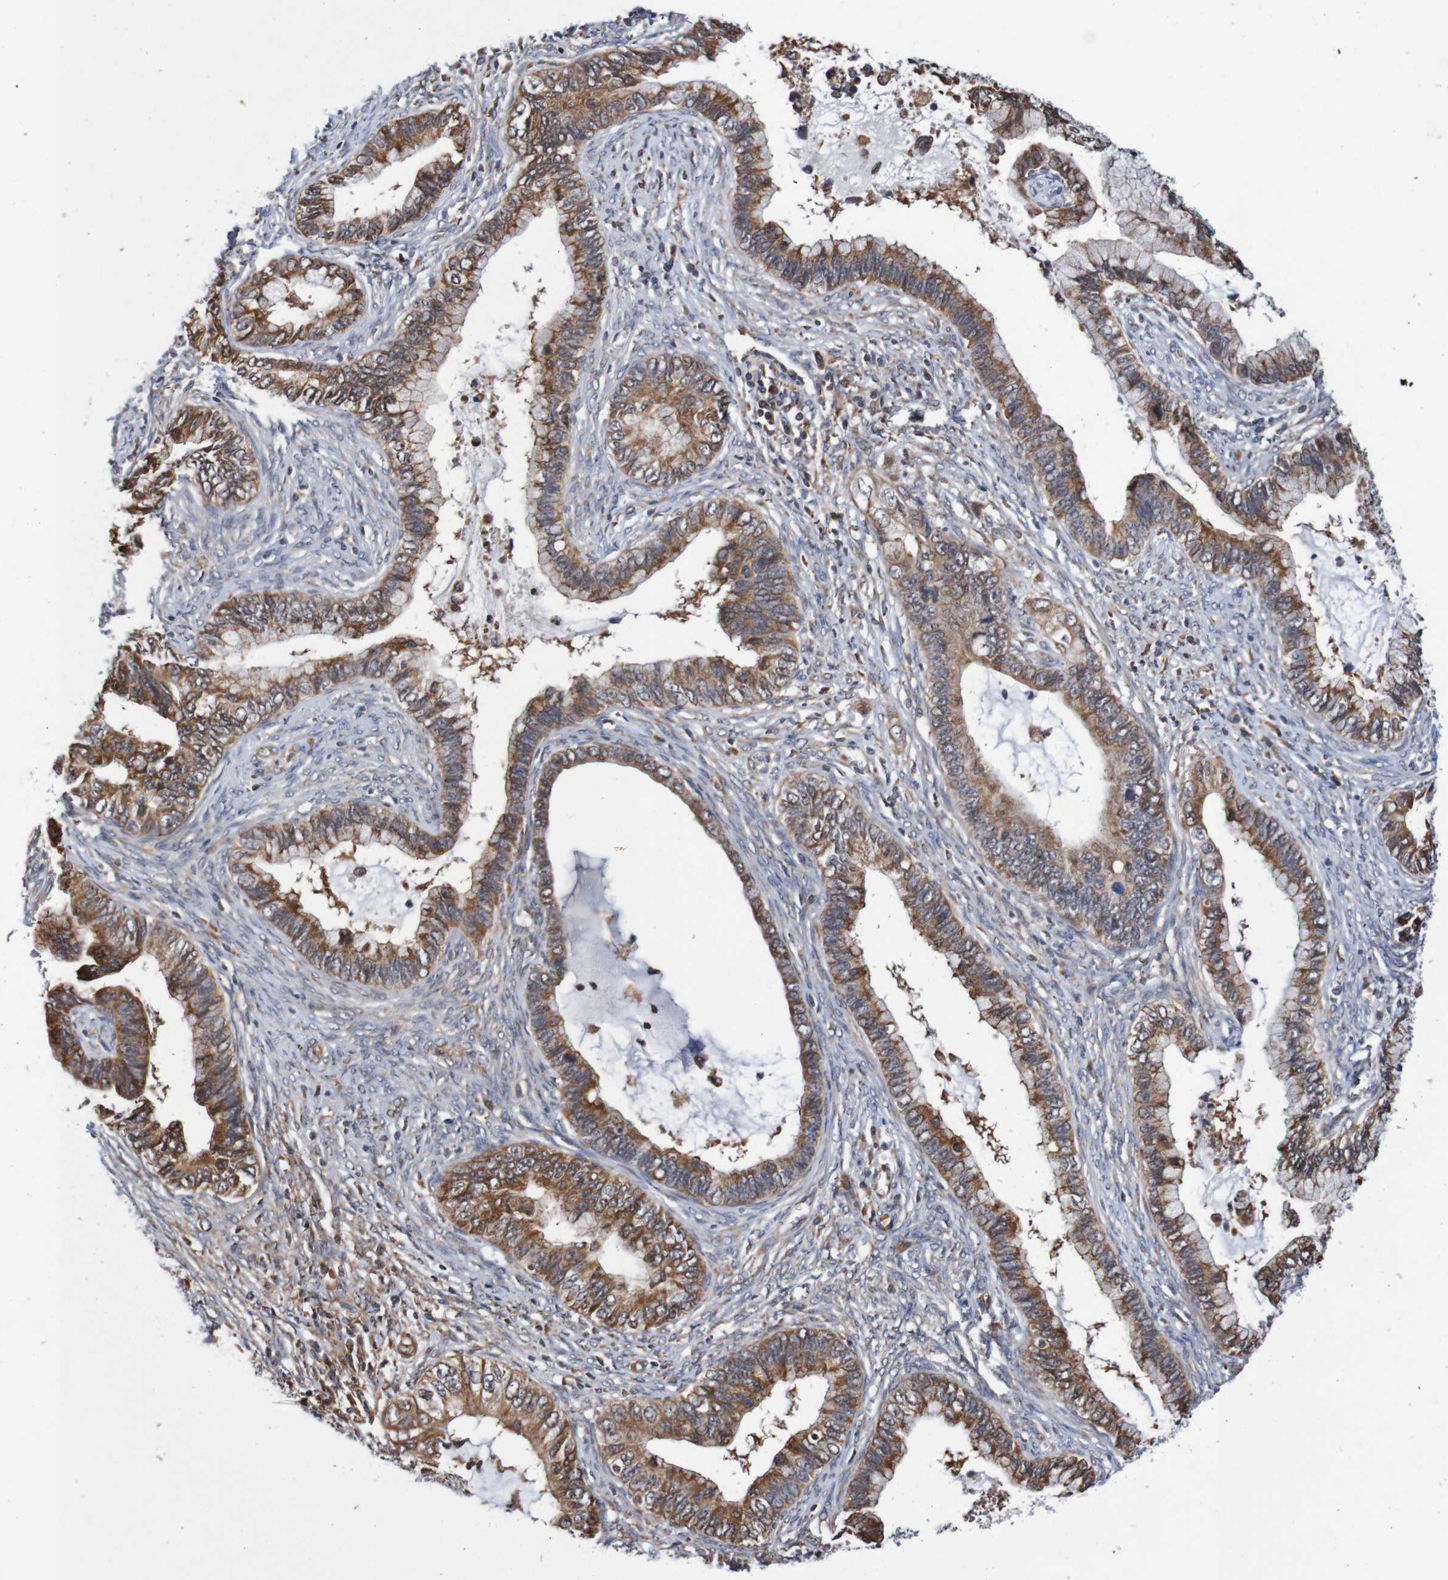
{"staining": {"intensity": "moderate", "quantity": ">75%", "location": "cytoplasmic/membranous"}, "tissue": "cervical cancer", "cell_type": "Tumor cells", "image_type": "cancer", "snomed": [{"axis": "morphology", "description": "Adenocarcinoma, NOS"}, {"axis": "topography", "description": "Cervix"}], "caption": "Protein staining of cervical cancer tissue reveals moderate cytoplasmic/membranous staining in approximately >75% of tumor cells.", "gene": "AXIN1", "patient": {"sex": "female", "age": 44}}